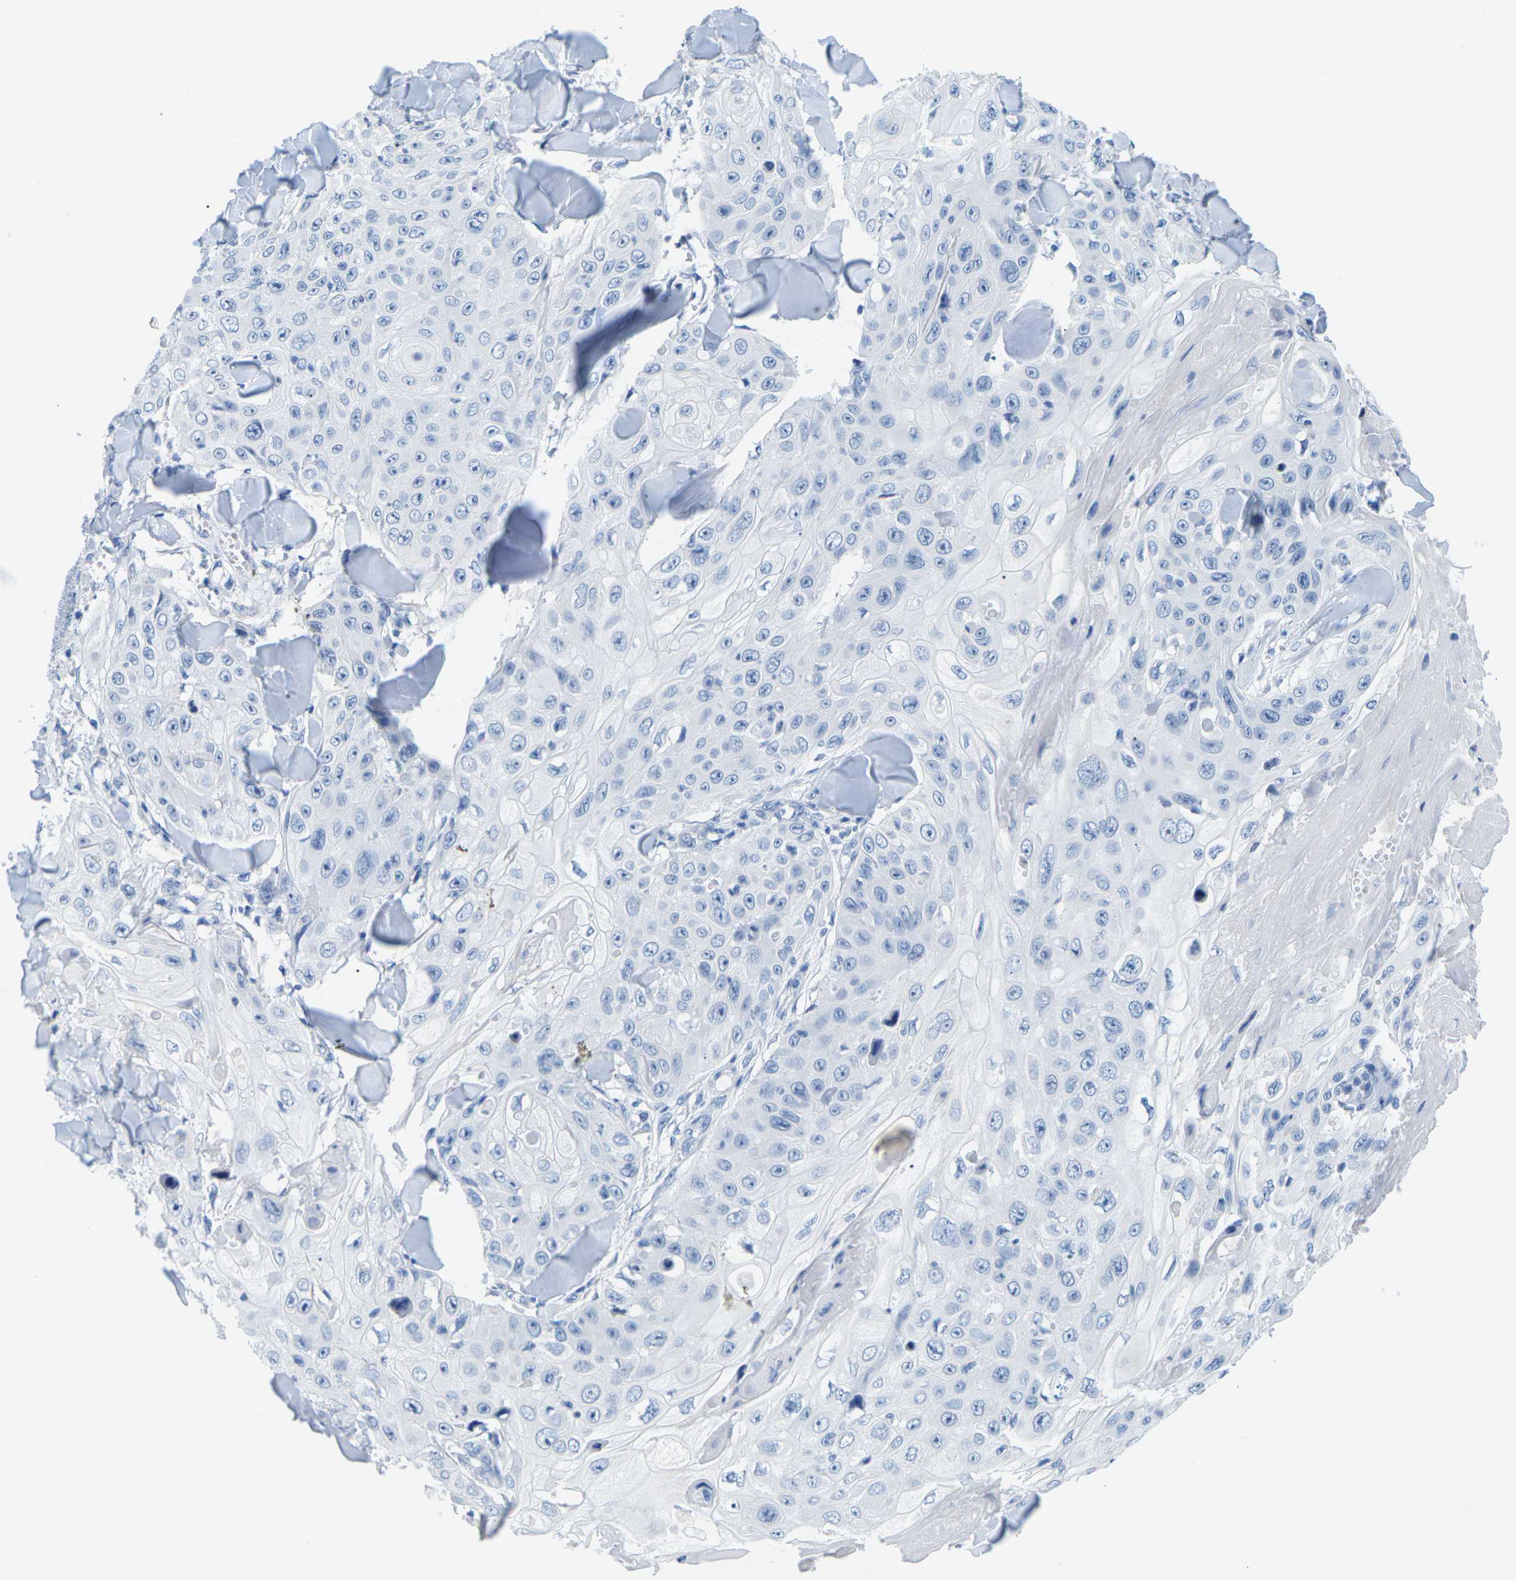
{"staining": {"intensity": "negative", "quantity": "none", "location": "none"}, "tissue": "skin cancer", "cell_type": "Tumor cells", "image_type": "cancer", "snomed": [{"axis": "morphology", "description": "Squamous cell carcinoma, NOS"}, {"axis": "topography", "description": "Skin"}], "caption": "Skin squamous cell carcinoma stained for a protein using immunohistochemistry reveals no positivity tumor cells.", "gene": "SLC12A1", "patient": {"sex": "male", "age": 86}}